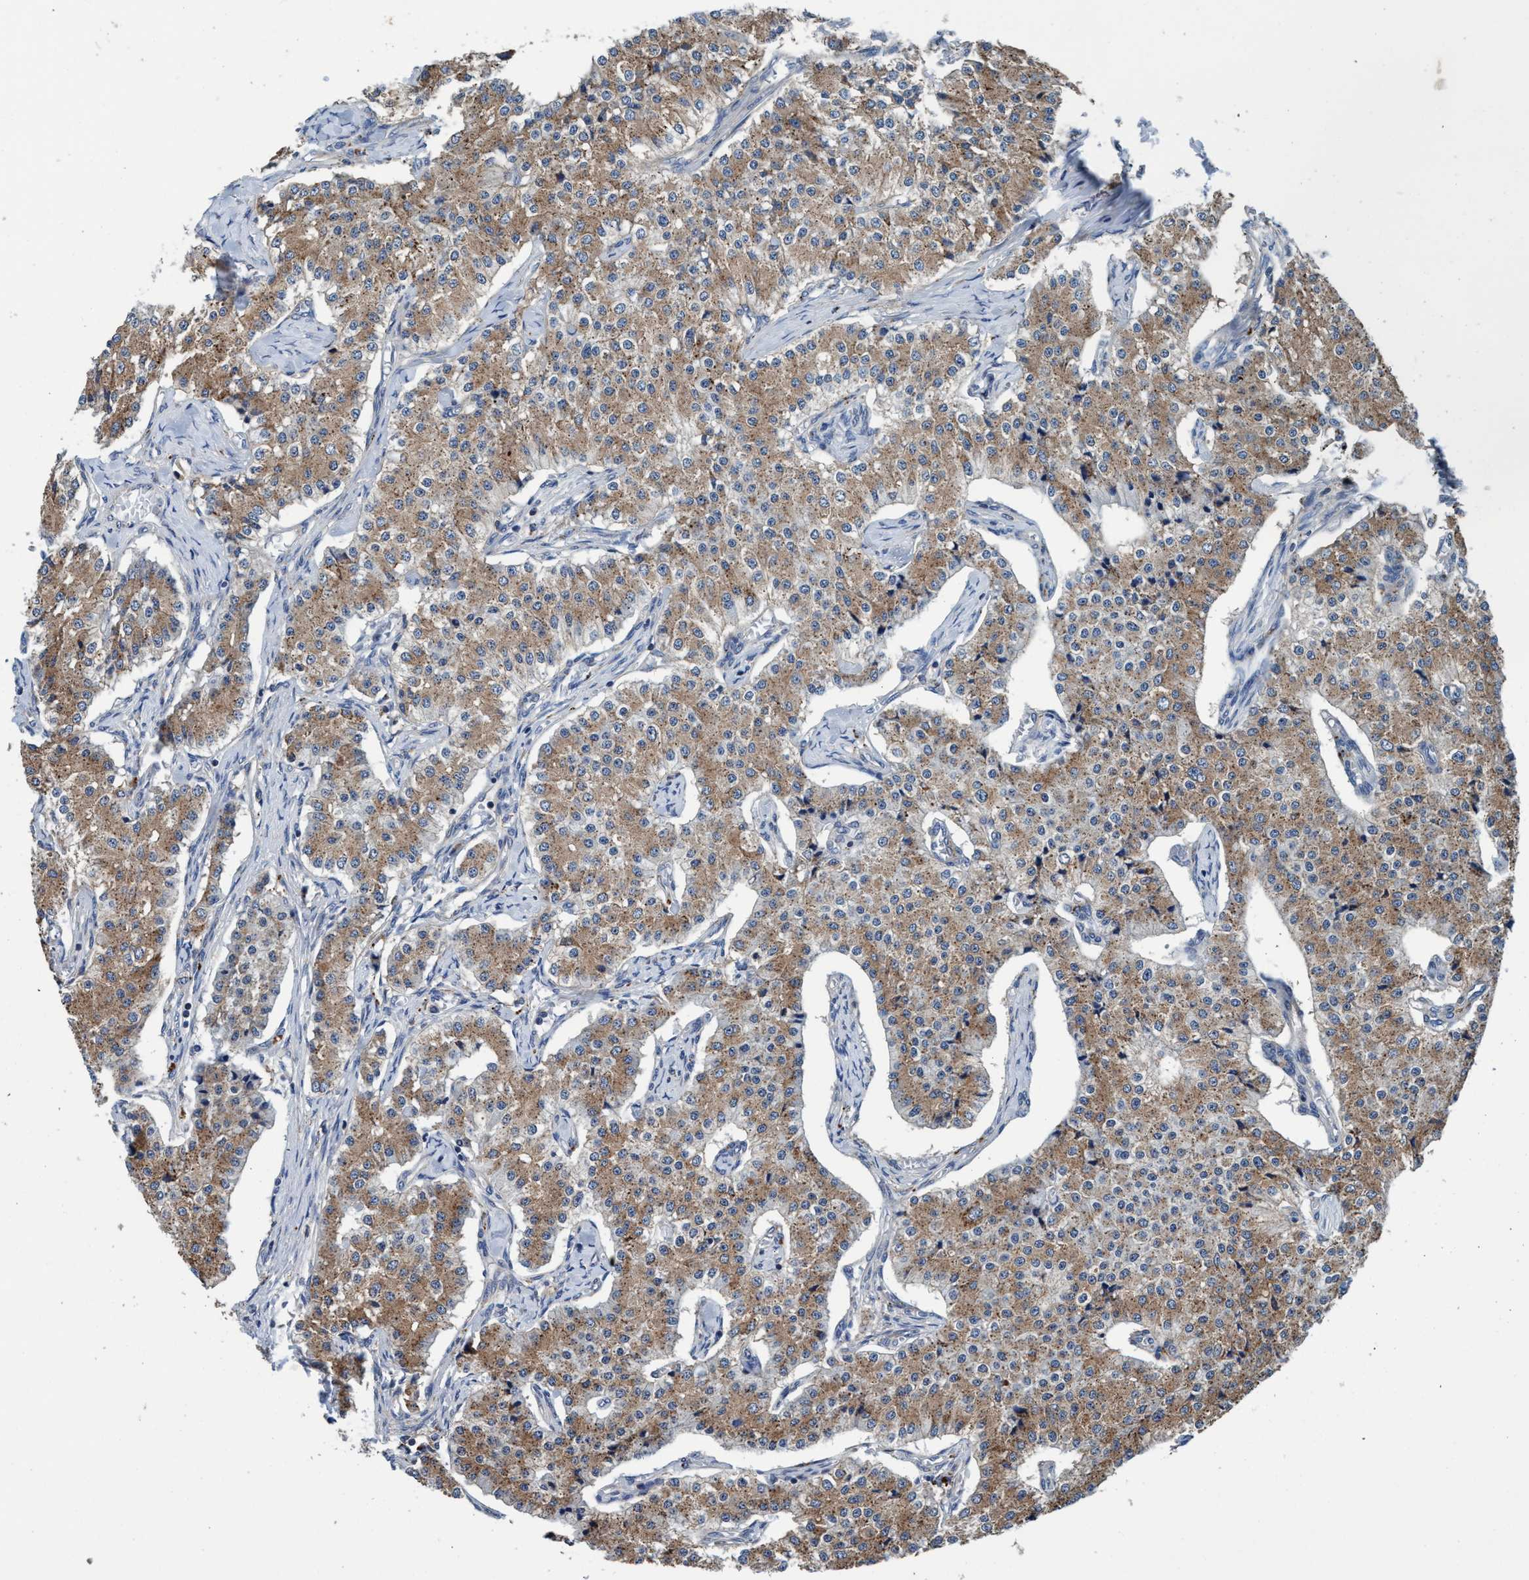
{"staining": {"intensity": "weak", "quantity": ">75%", "location": "cytoplasmic/membranous"}, "tissue": "carcinoid", "cell_type": "Tumor cells", "image_type": "cancer", "snomed": [{"axis": "morphology", "description": "Carcinoid, malignant, NOS"}, {"axis": "topography", "description": "Colon"}], "caption": "Carcinoid stained with a brown dye shows weak cytoplasmic/membranous positive staining in approximately >75% of tumor cells.", "gene": "ENDOG", "patient": {"sex": "female", "age": 52}}